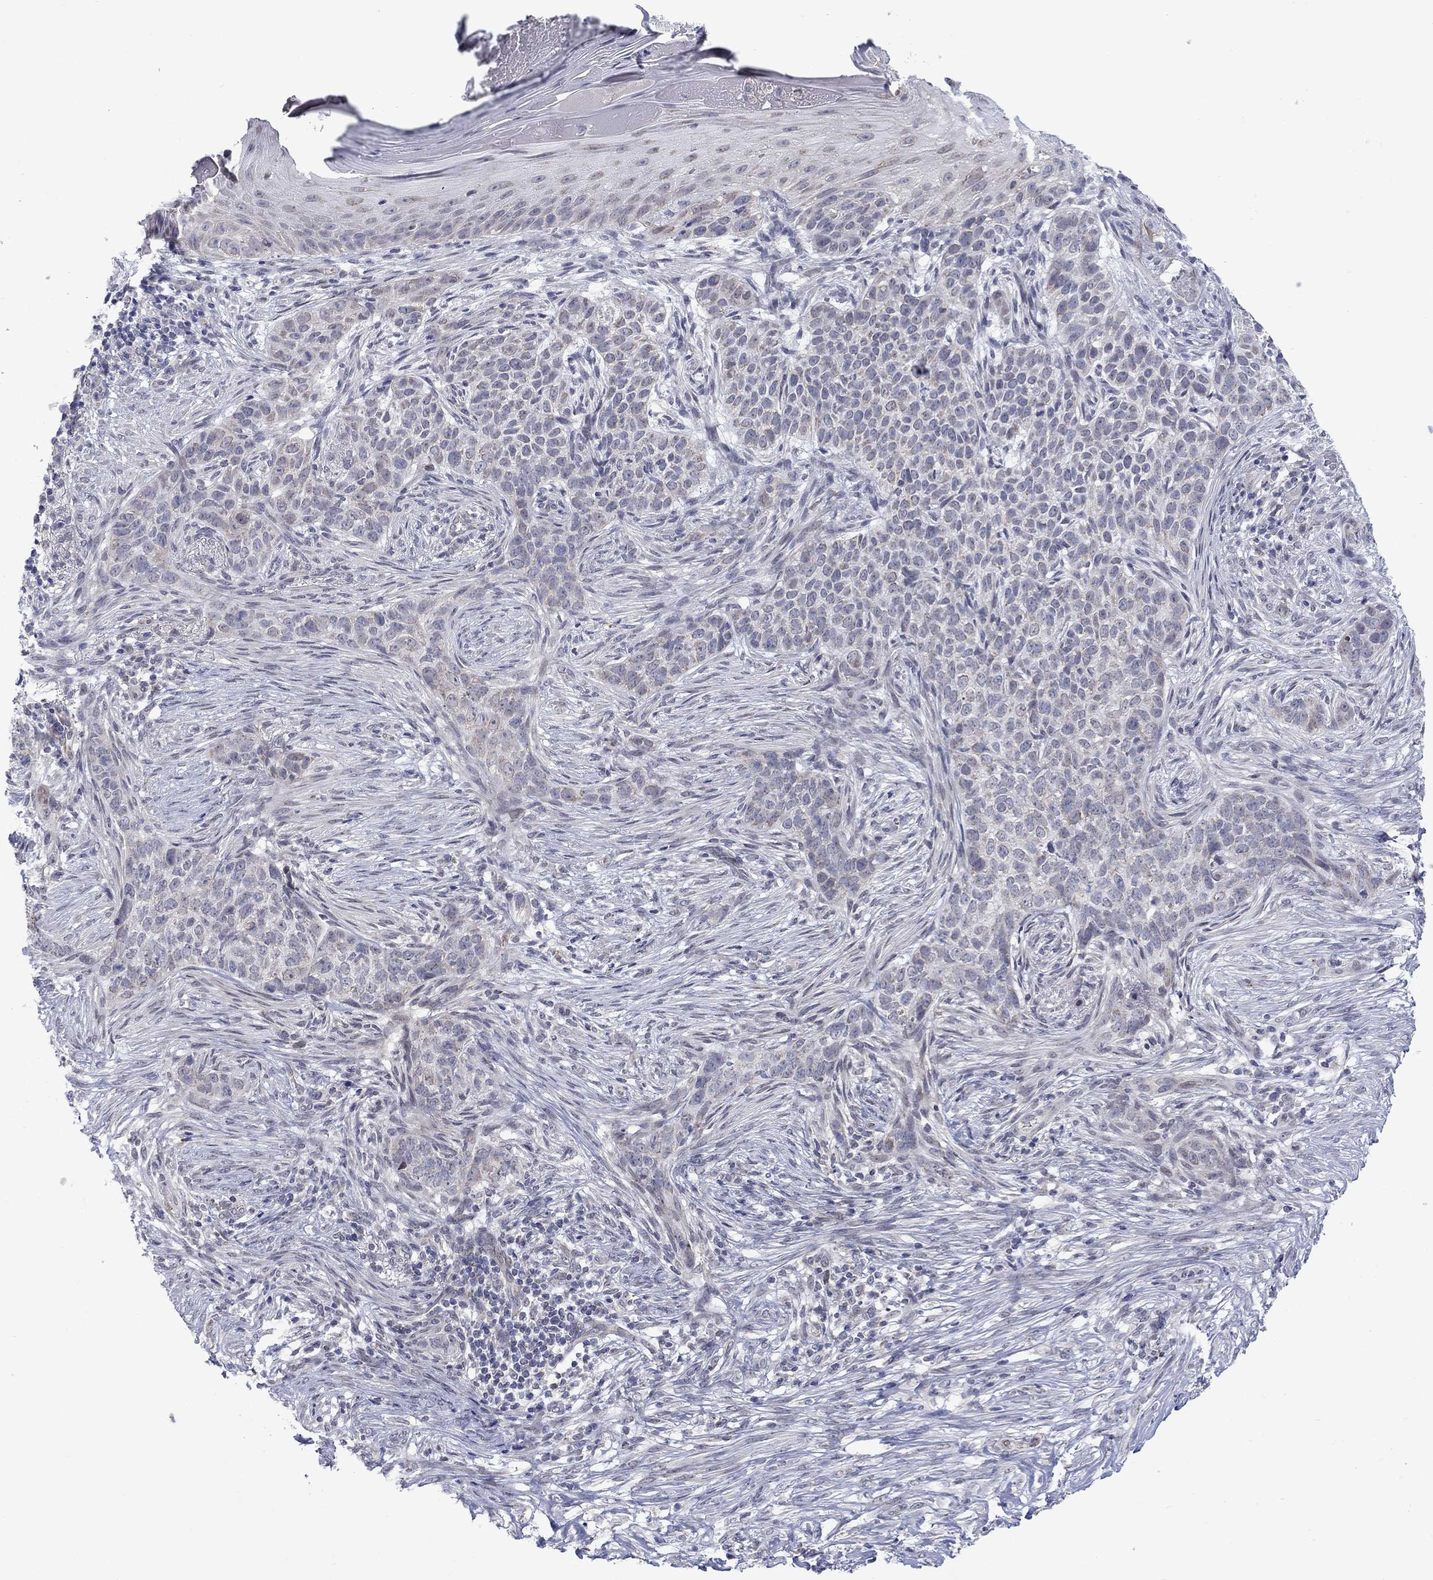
{"staining": {"intensity": "negative", "quantity": "none", "location": "none"}, "tissue": "skin cancer", "cell_type": "Tumor cells", "image_type": "cancer", "snomed": [{"axis": "morphology", "description": "Squamous cell carcinoma, NOS"}, {"axis": "topography", "description": "Skin"}], "caption": "The immunohistochemistry photomicrograph has no significant staining in tumor cells of skin cancer (squamous cell carcinoma) tissue.", "gene": "KCNJ16", "patient": {"sex": "male", "age": 88}}